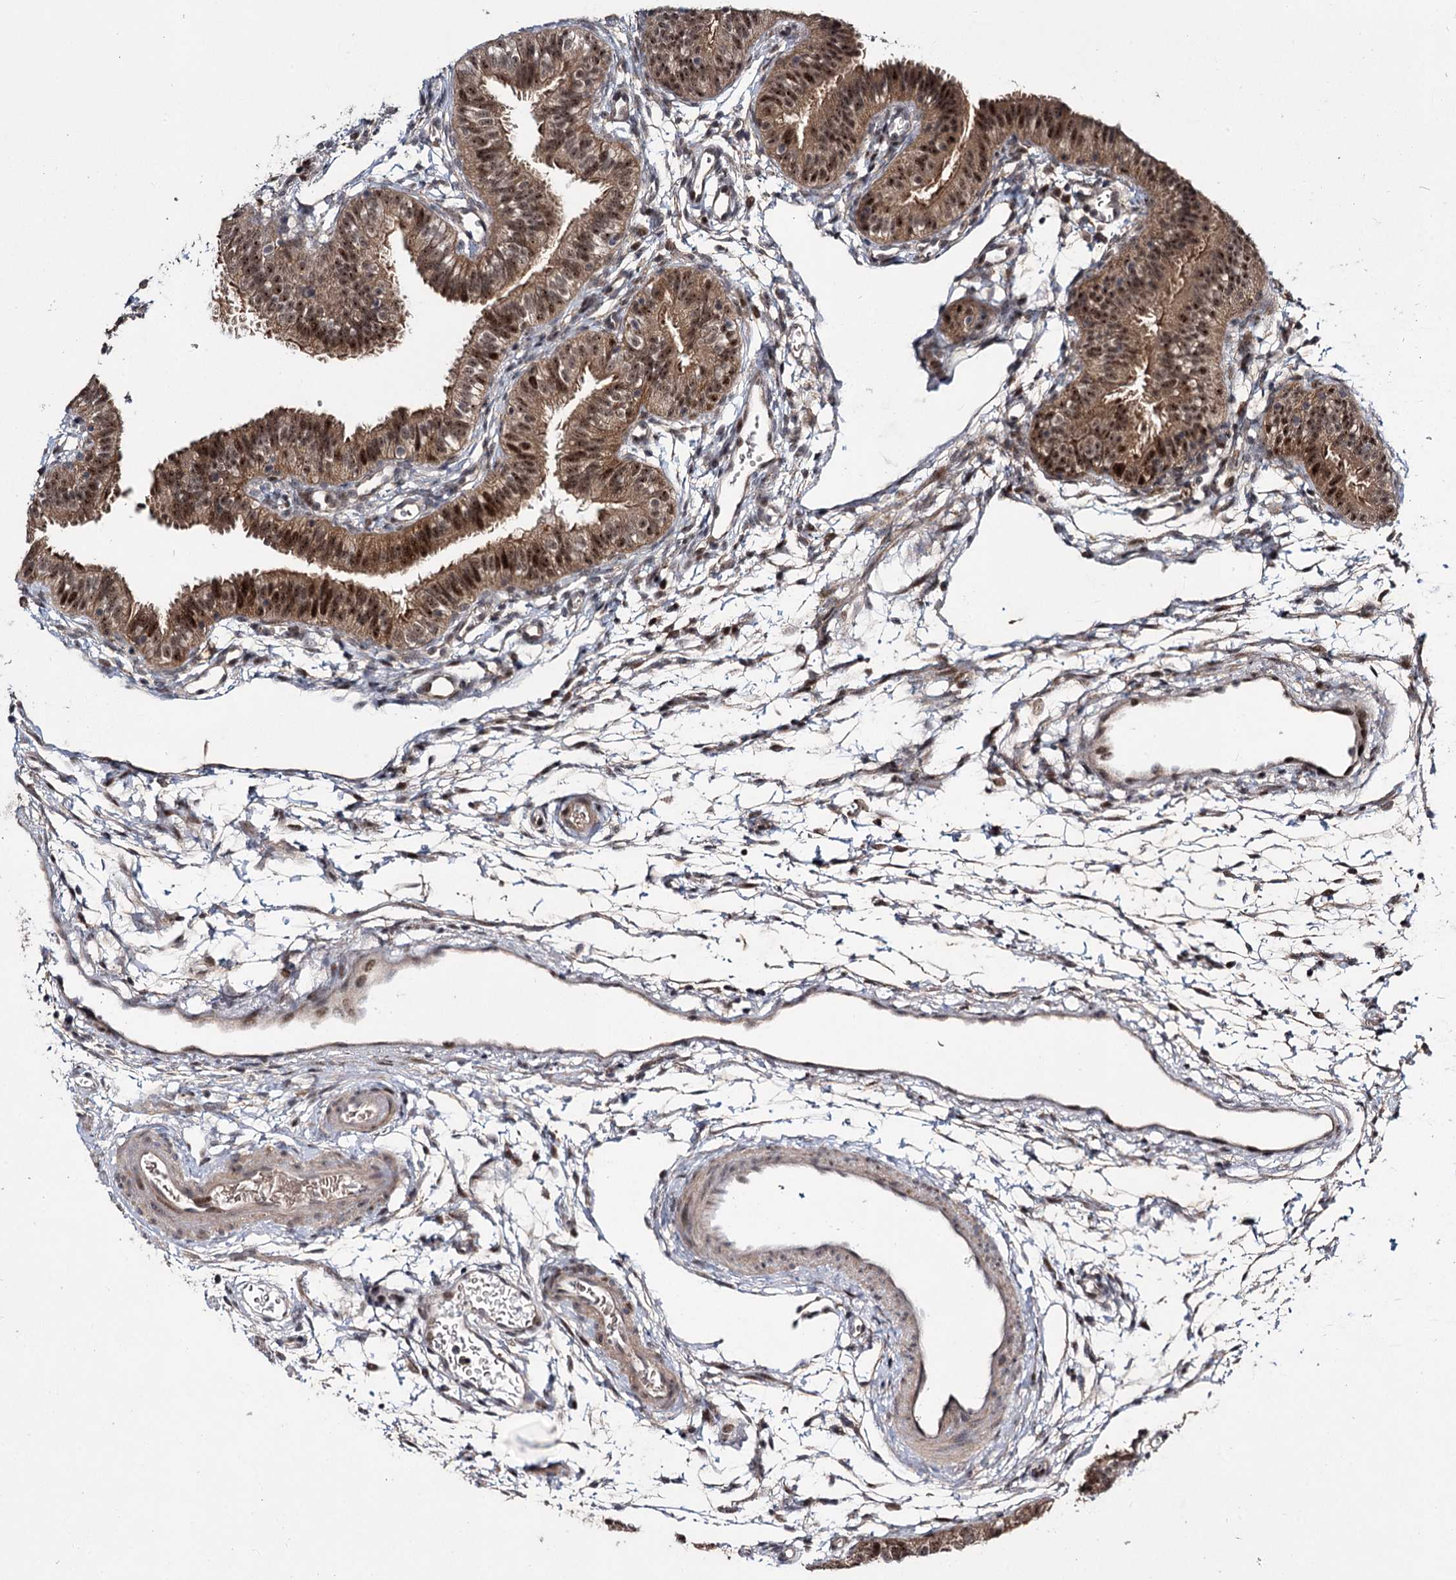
{"staining": {"intensity": "strong", "quantity": ">75%", "location": "cytoplasmic/membranous,nuclear"}, "tissue": "fallopian tube", "cell_type": "Glandular cells", "image_type": "normal", "snomed": [{"axis": "morphology", "description": "Normal tissue, NOS"}, {"axis": "topography", "description": "Fallopian tube"}], "caption": "A micrograph of fallopian tube stained for a protein demonstrates strong cytoplasmic/membranous,nuclear brown staining in glandular cells. The staining was performed using DAB, with brown indicating positive protein expression. Nuclei are stained blue with hematoxylin.", "gene": "MKNK2", "patient": {"sex": "female", "age": 35}}